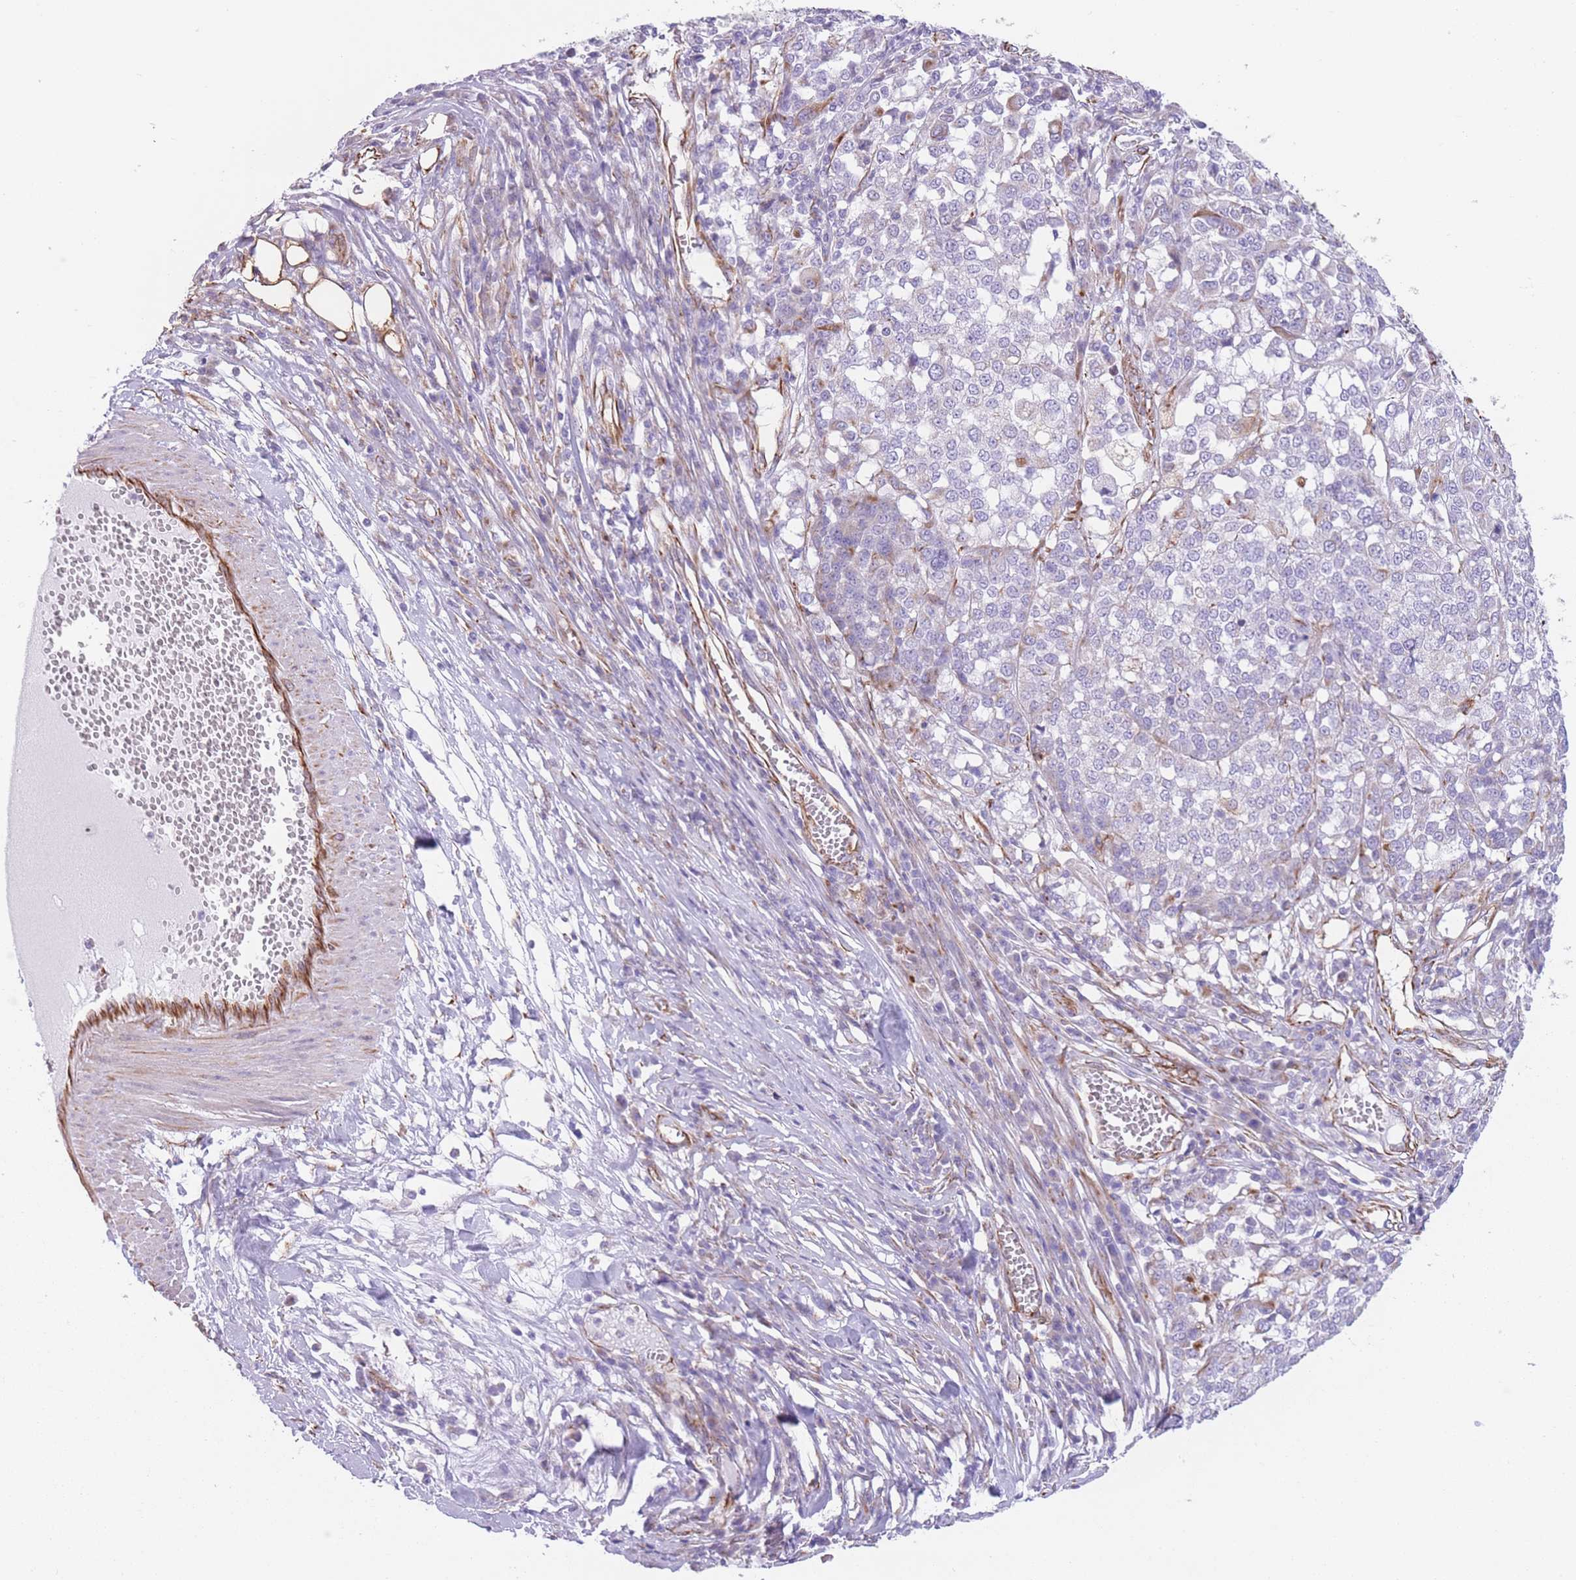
{"staining": {"intensity": "negative", "quantity": "none", "location": "none"}, "tissue": "melanoma", "cell_type": "Tumor cells", "image_type": "cancer", "snomed": [{"axis": "morphology", "description": "Malignant melanoma, Metastatic site"}, {"axis": "topography", "description": "Lymph node"}], "caption": "High power microscopy photomicrograph of an IHC histopathology image of malignant melanoma (metastatic site), revealing no significant staining in tumor cells.", "gene": "PTCD1", "patient": {"sex": "male", "age": 44}}